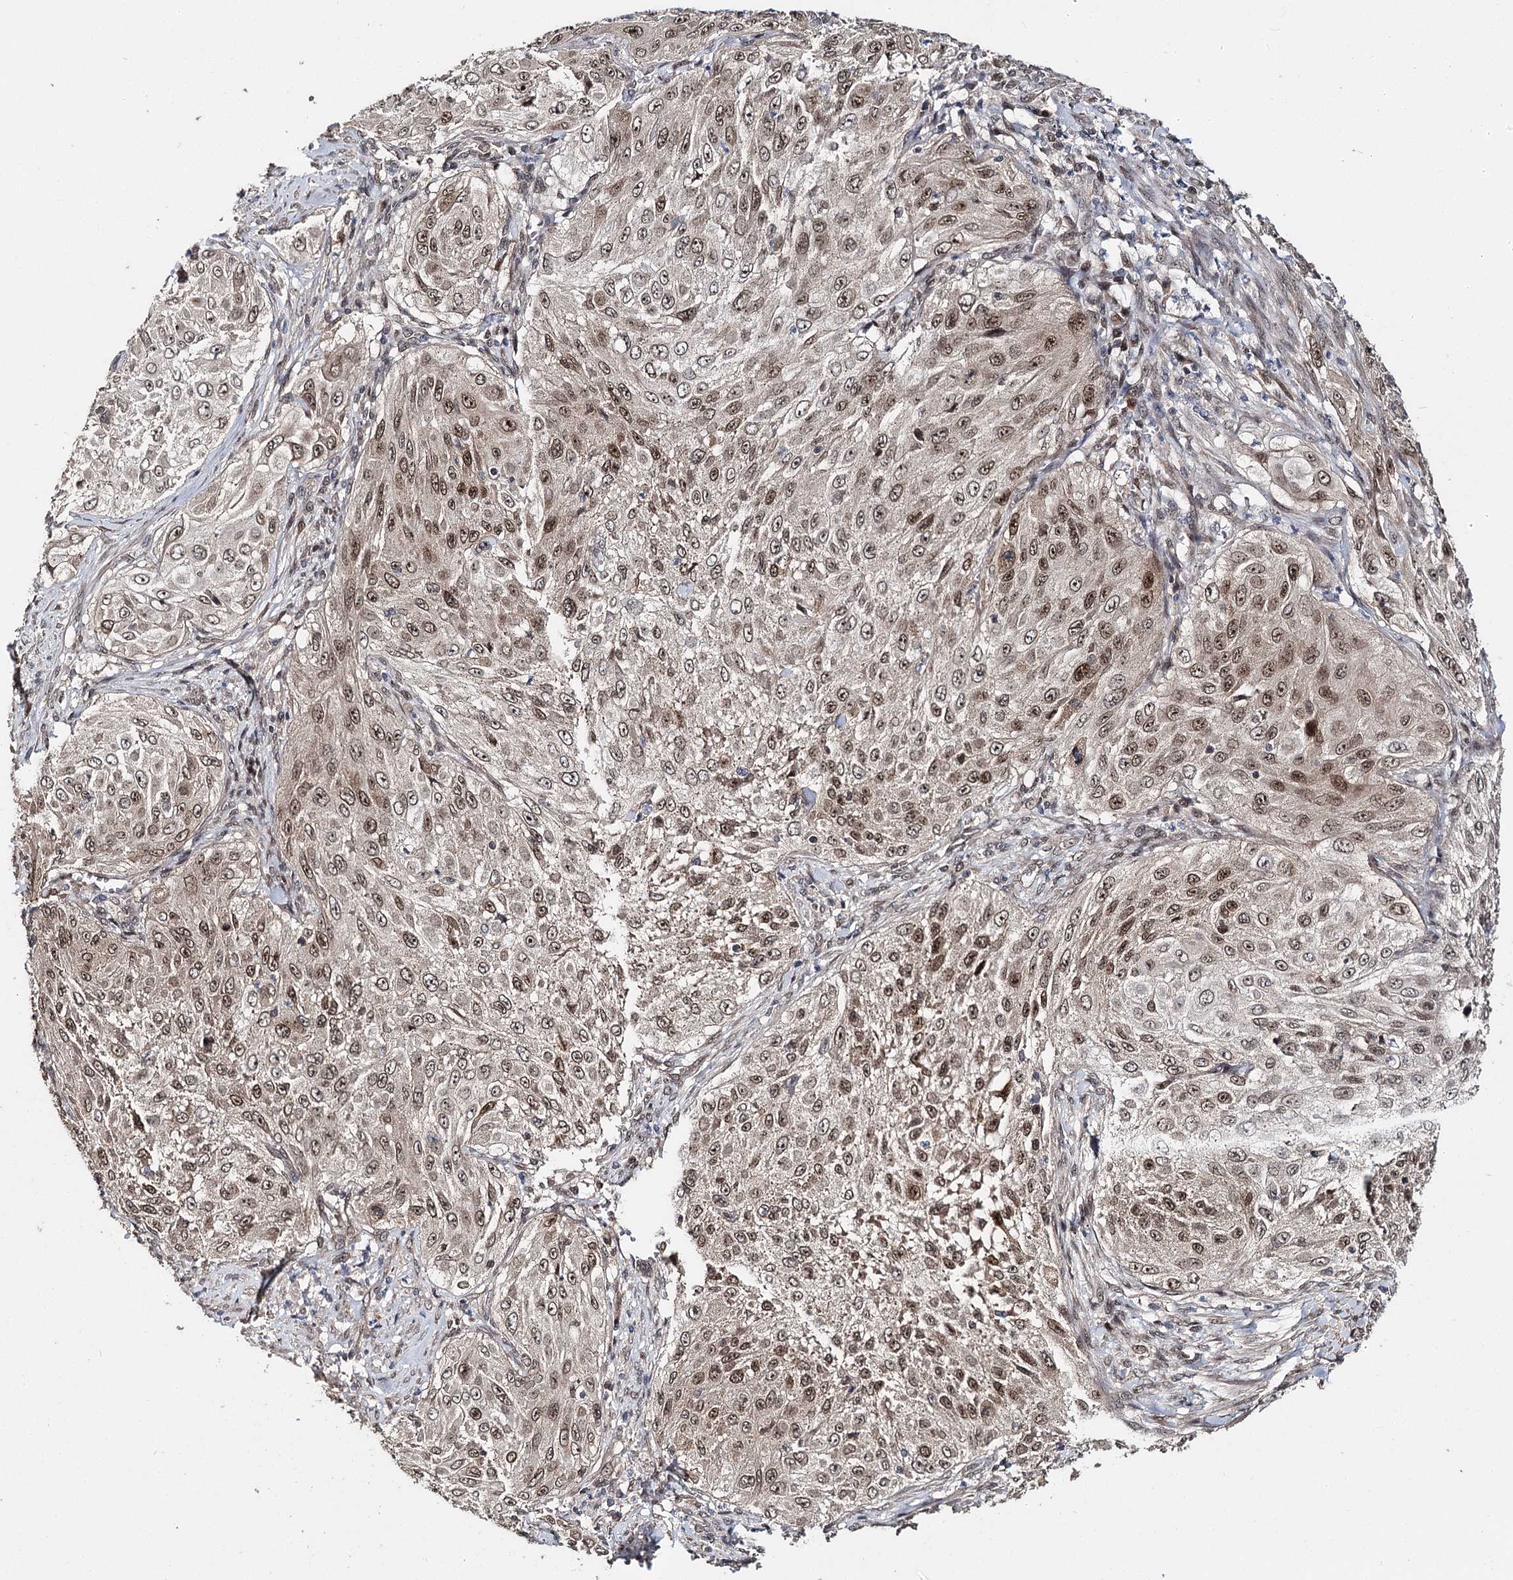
{"staining": {"intensity": "moderate", "quantity": ">75%", "location": "nuclear"}, "tissue": "cervical cancer", "cell_type": "Tumor cells", "image_type": "cancer", "snomed": [{"axis": "morphology", "description": "Squamous cell carcinoma, NOS"}, {"axis": "topography", "description": "Cervix"}], "caption": "This is an image of IHC staining of squamous cell carcinoma (cervical), which shows moderate staining in the nuclear of tumor cells.", "gene": "NOPCHAP1", "patient": {"sex": "female", "age": 42}}